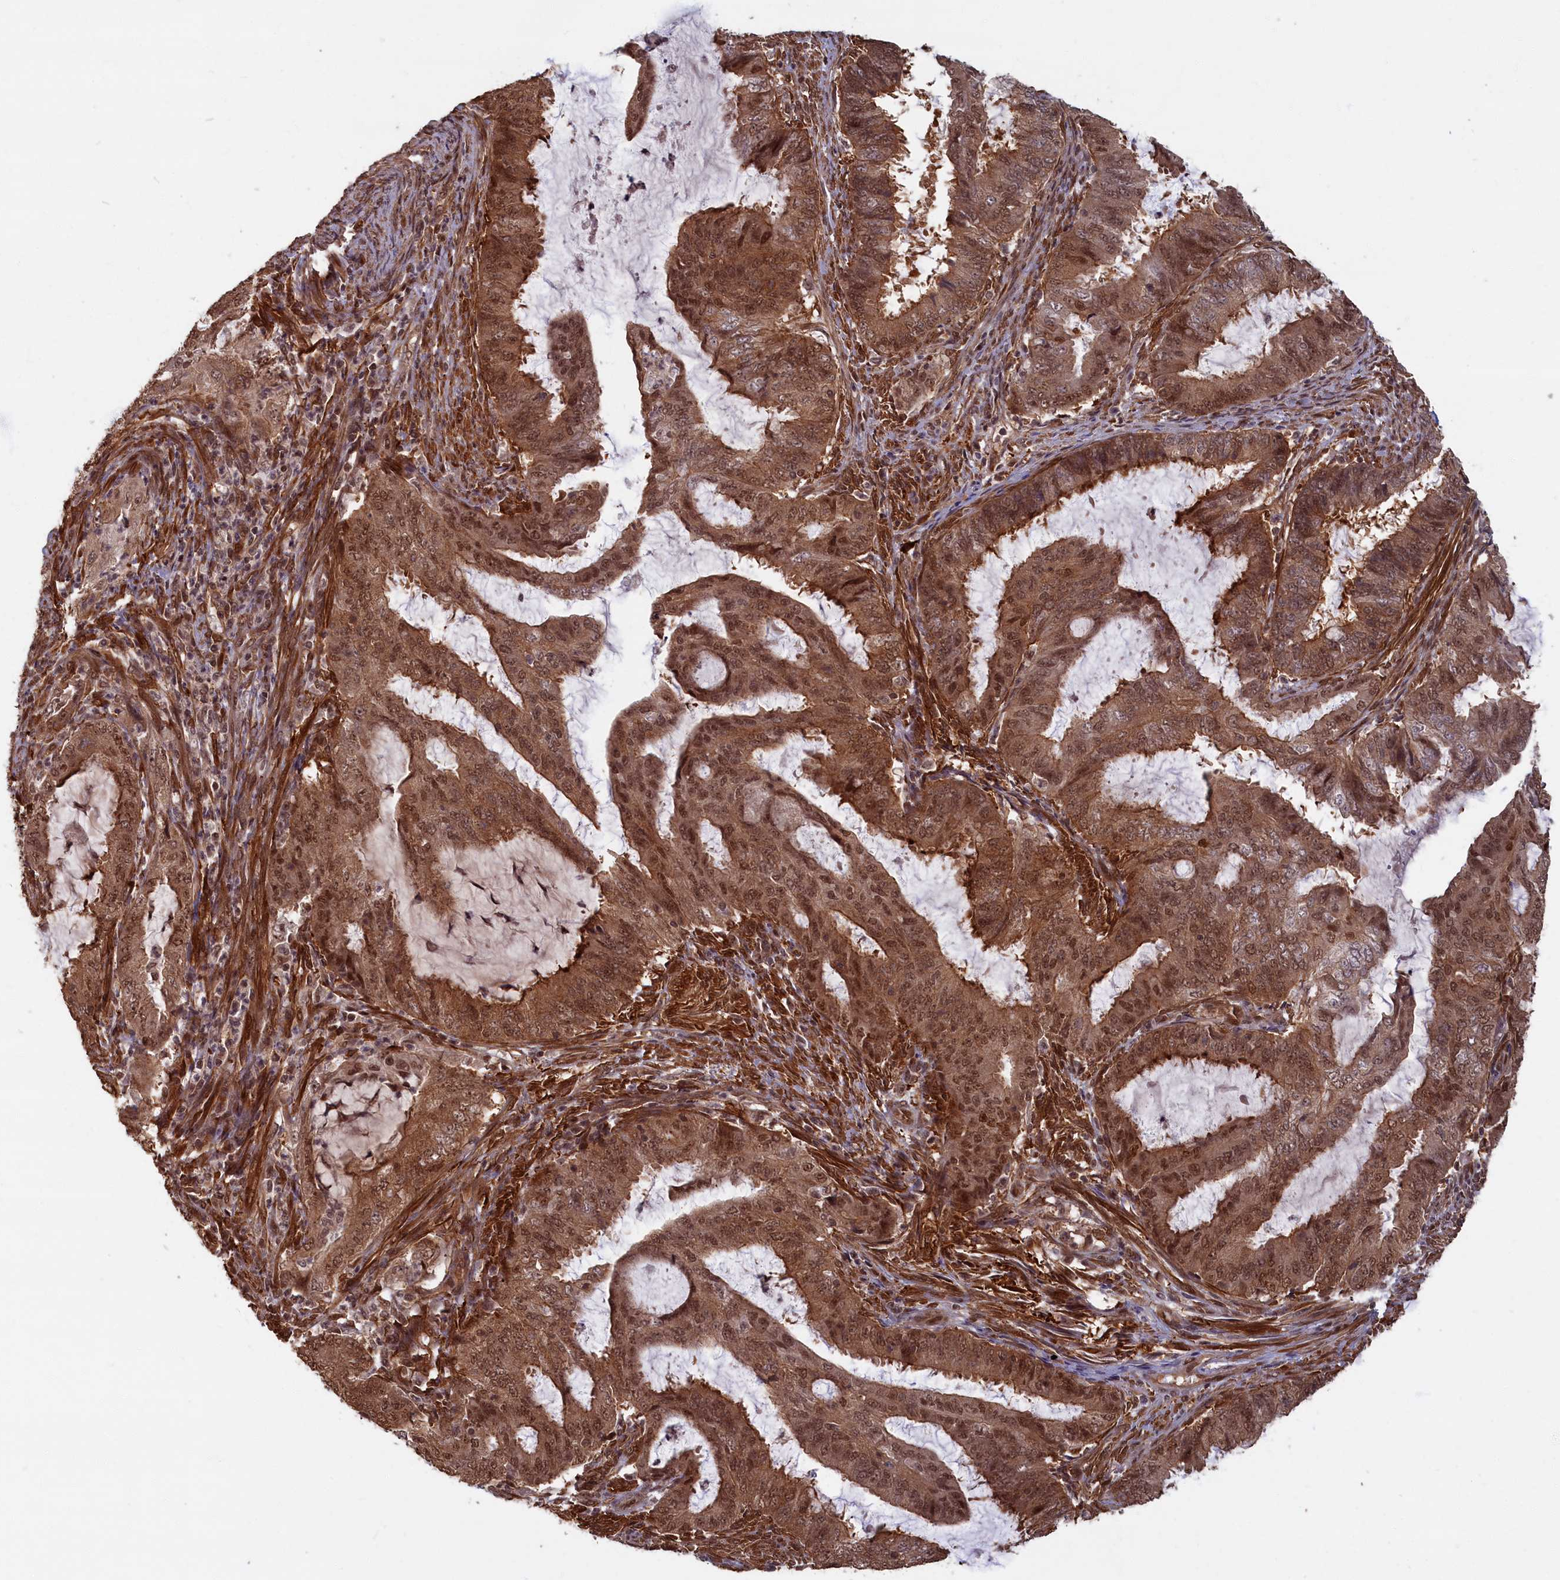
{"staining": {"intensity": "moderate", "quantity": ">75%", "location": "cytoplasmic/membranous,nuclear"}, "tissue": "endometrial cancer", "cell_type": "Tumor cells", "image_type": "cancer", "snomed": [{"axis": "morphology", "description": "Adenocarcinoma, NOS"}, {"axis": "topography", "description": "Endometrium"}], "caption": "Protein analysis of endometrial adenocarcinoma tissue reveals moderate cytoplasmic/membranous and nuclear positivity in approximately >75% of tumor cells.", "gene": "HIF3A", "patient": {"sex": "female", "age": 51}}